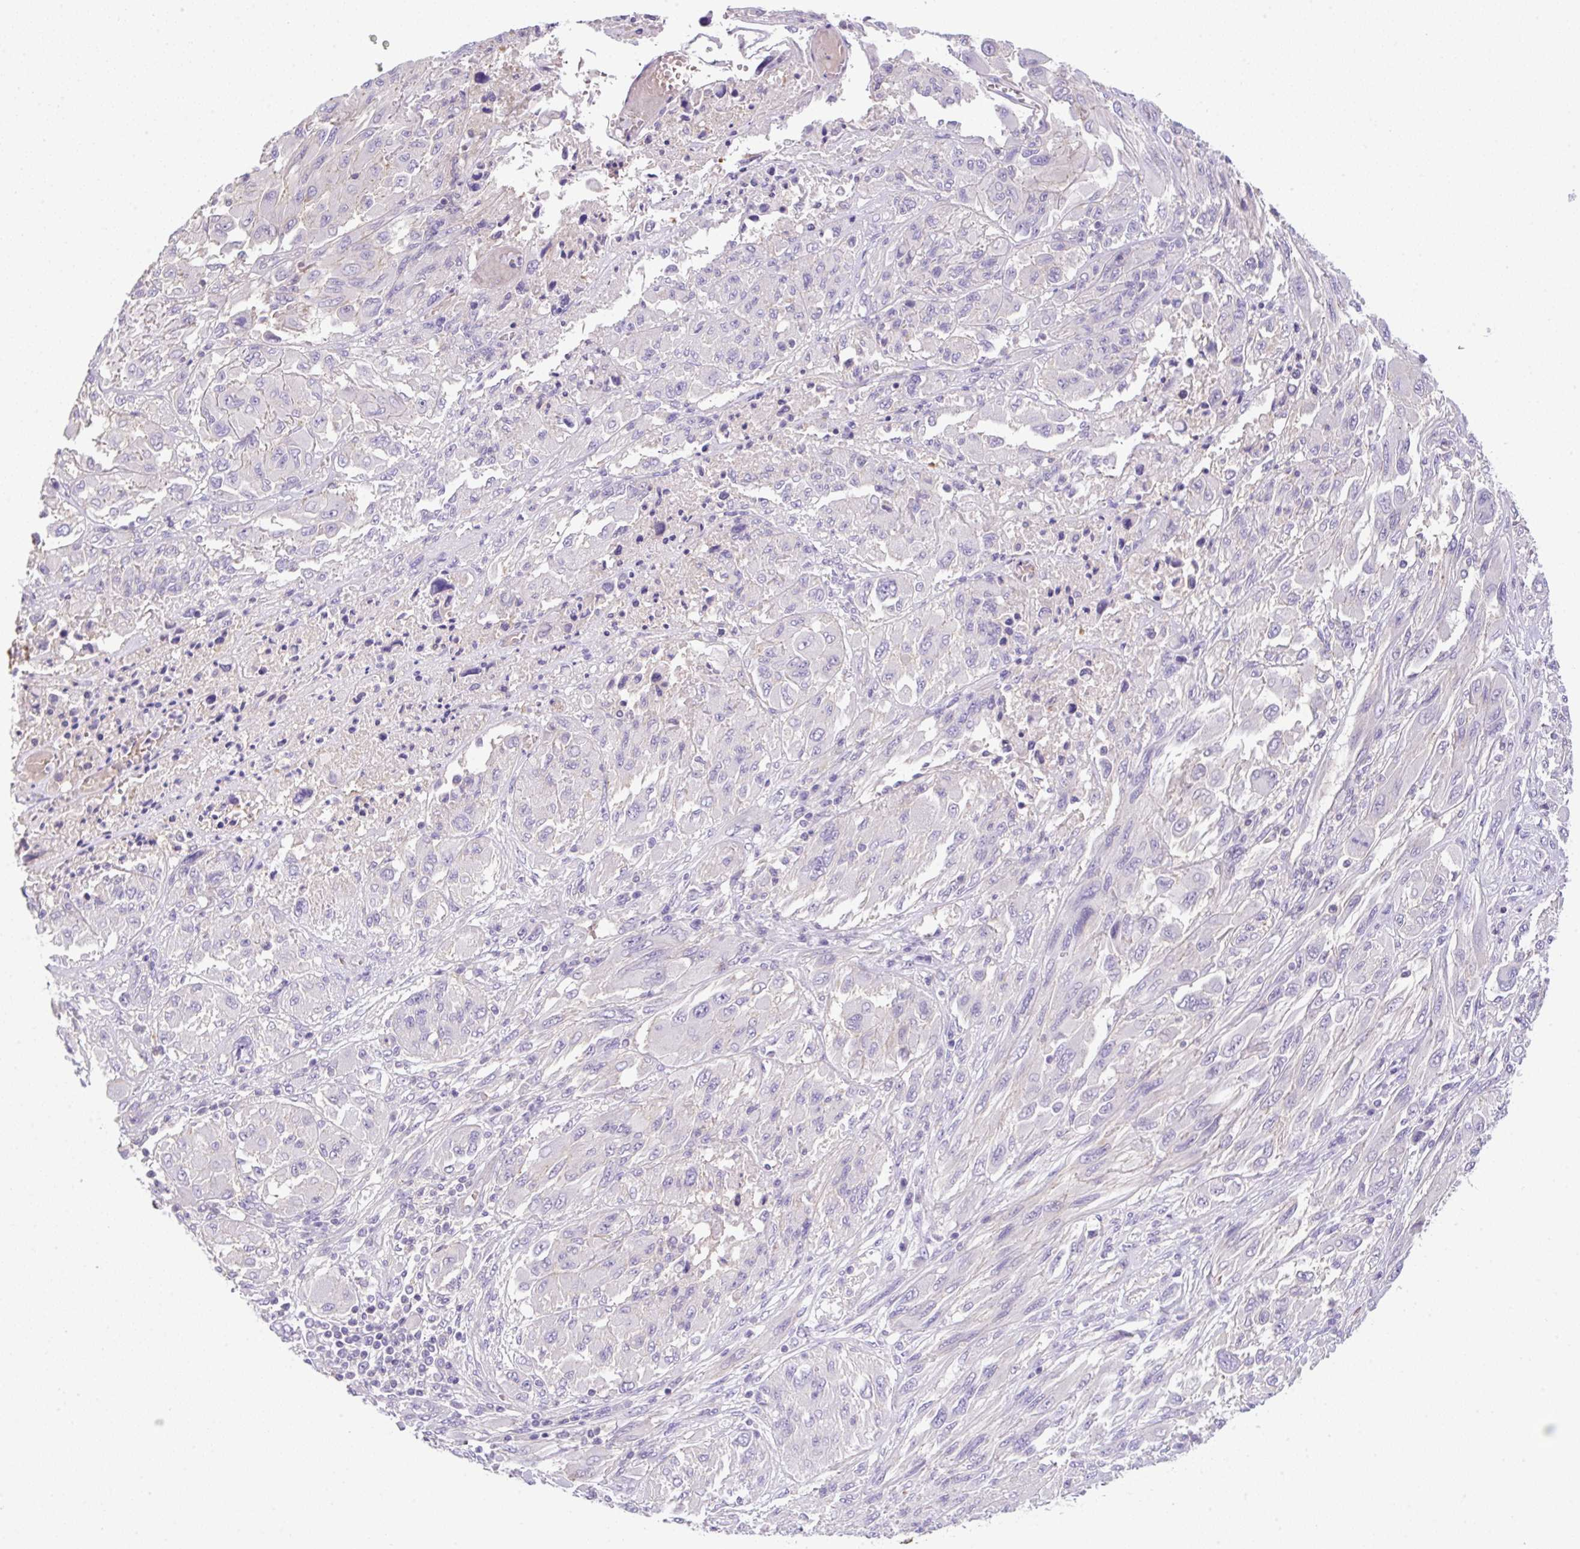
{"staining": {"intensity": "negative", "quantity": "none", "location": "none"}, "tissue": "melanoma", "cell_type": "Tumor cells", "image_type": "cancer", "snomed": [{"axis": "morphology", "description": "Malignant melanoma, NOS"}, {"axis": "topography", "description": "Skin"}], "caption": "DAB immunohistochemical staining of human melanoma demonstrates no significant expression in tumor cells.", "gene": "NPTN", "patient": {"sex": "female", "age": 91}}